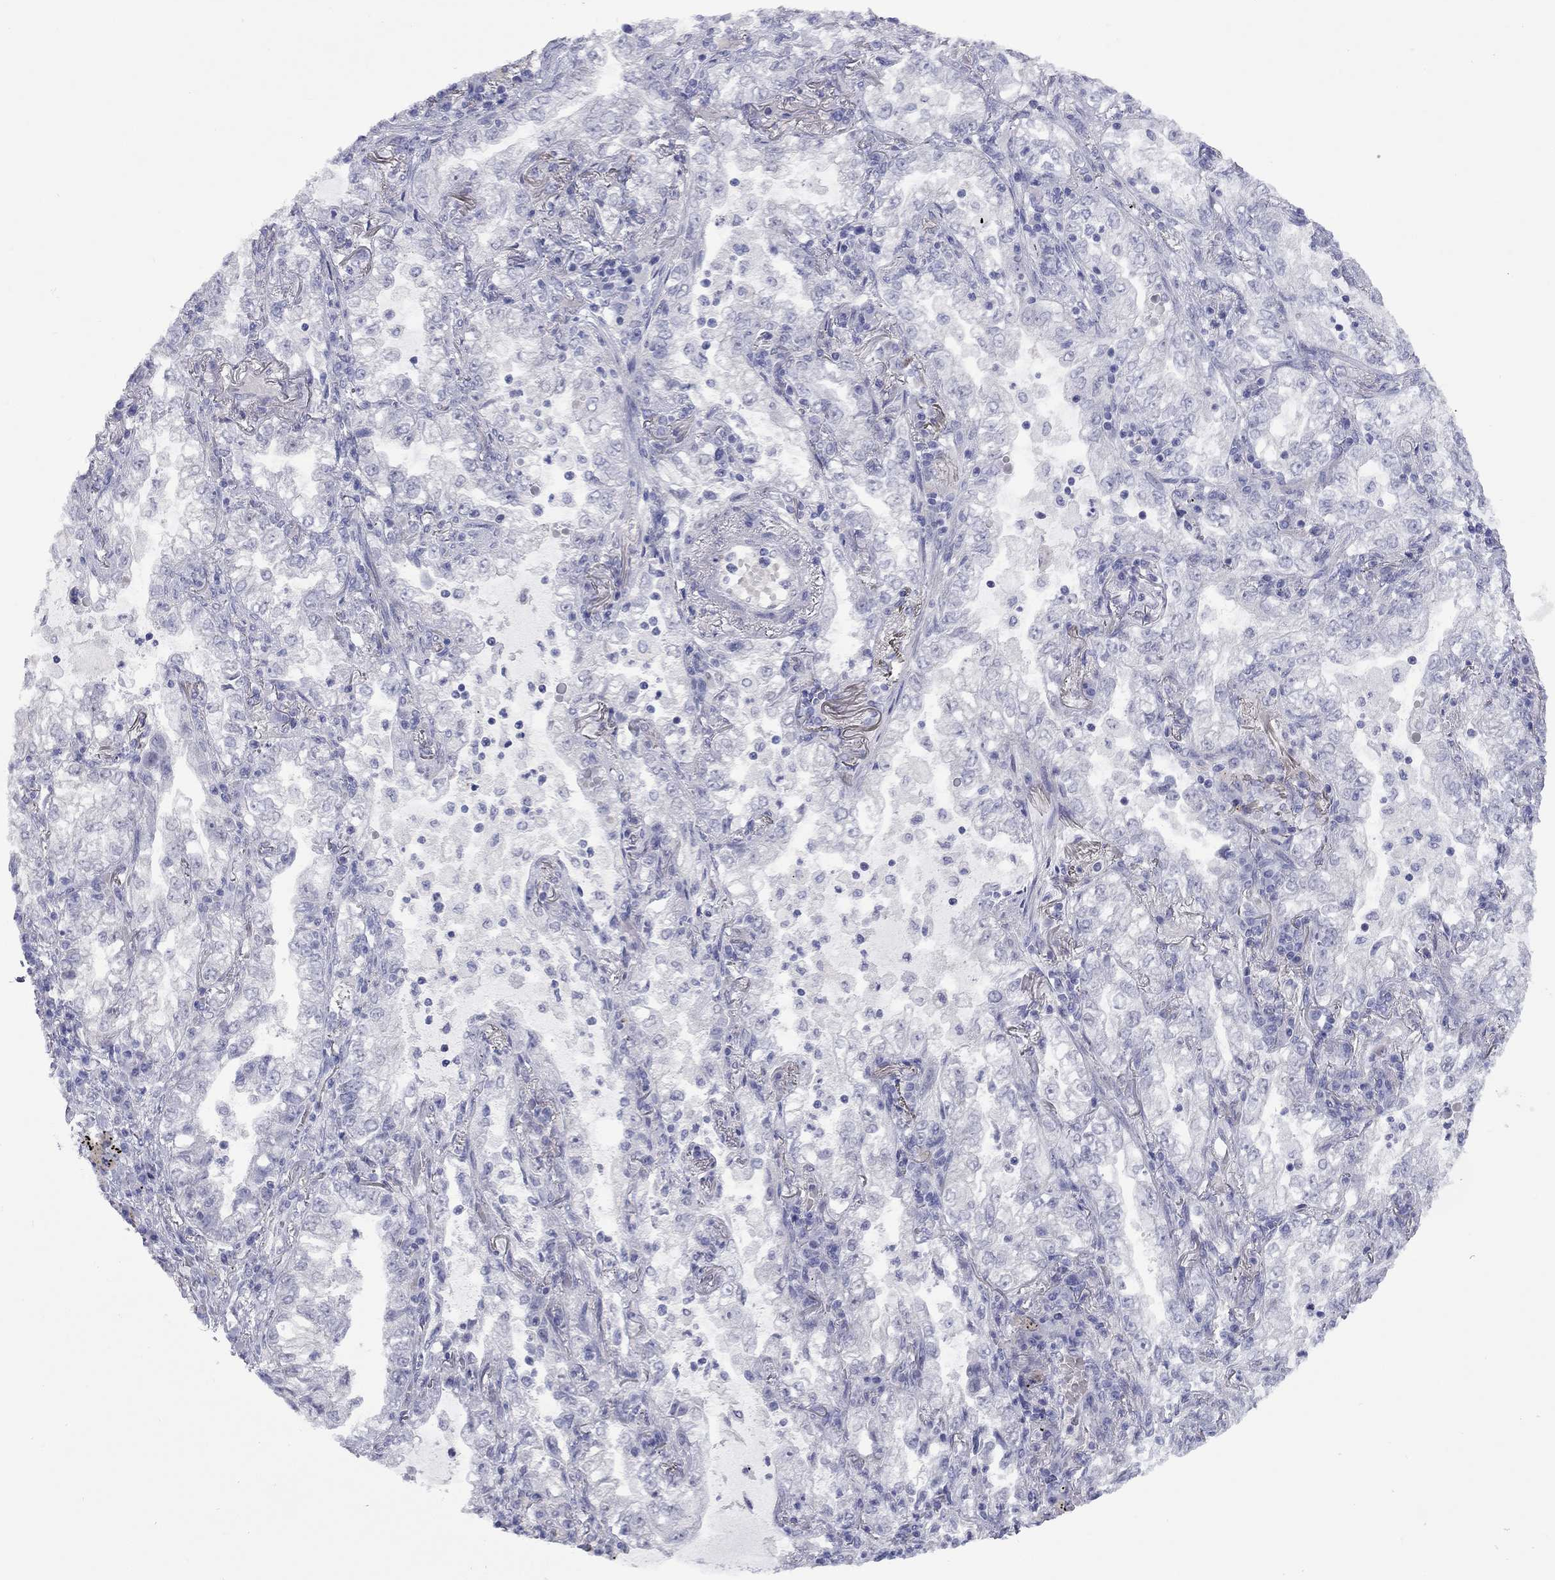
{"staining": {"intensity": "negative", "quantity": "none", "location": "none"}, "tissue": "lung cancer", "cell_type": "Tumor cells", "image_type": "cancer", "snomed": [{"axis": "morphology", "description": "Adenocarcinoma, NOS"}, {"axis": "topography", "description": "Lung"}], "caption": "A high-resolution histopathology image shows IHC staining of lung cancer (adenocarcinoma), which shows no significant expression in tumor cells.", "gene": "CTNNBIP1", "patient": {"sex": "female", "age": 73}}